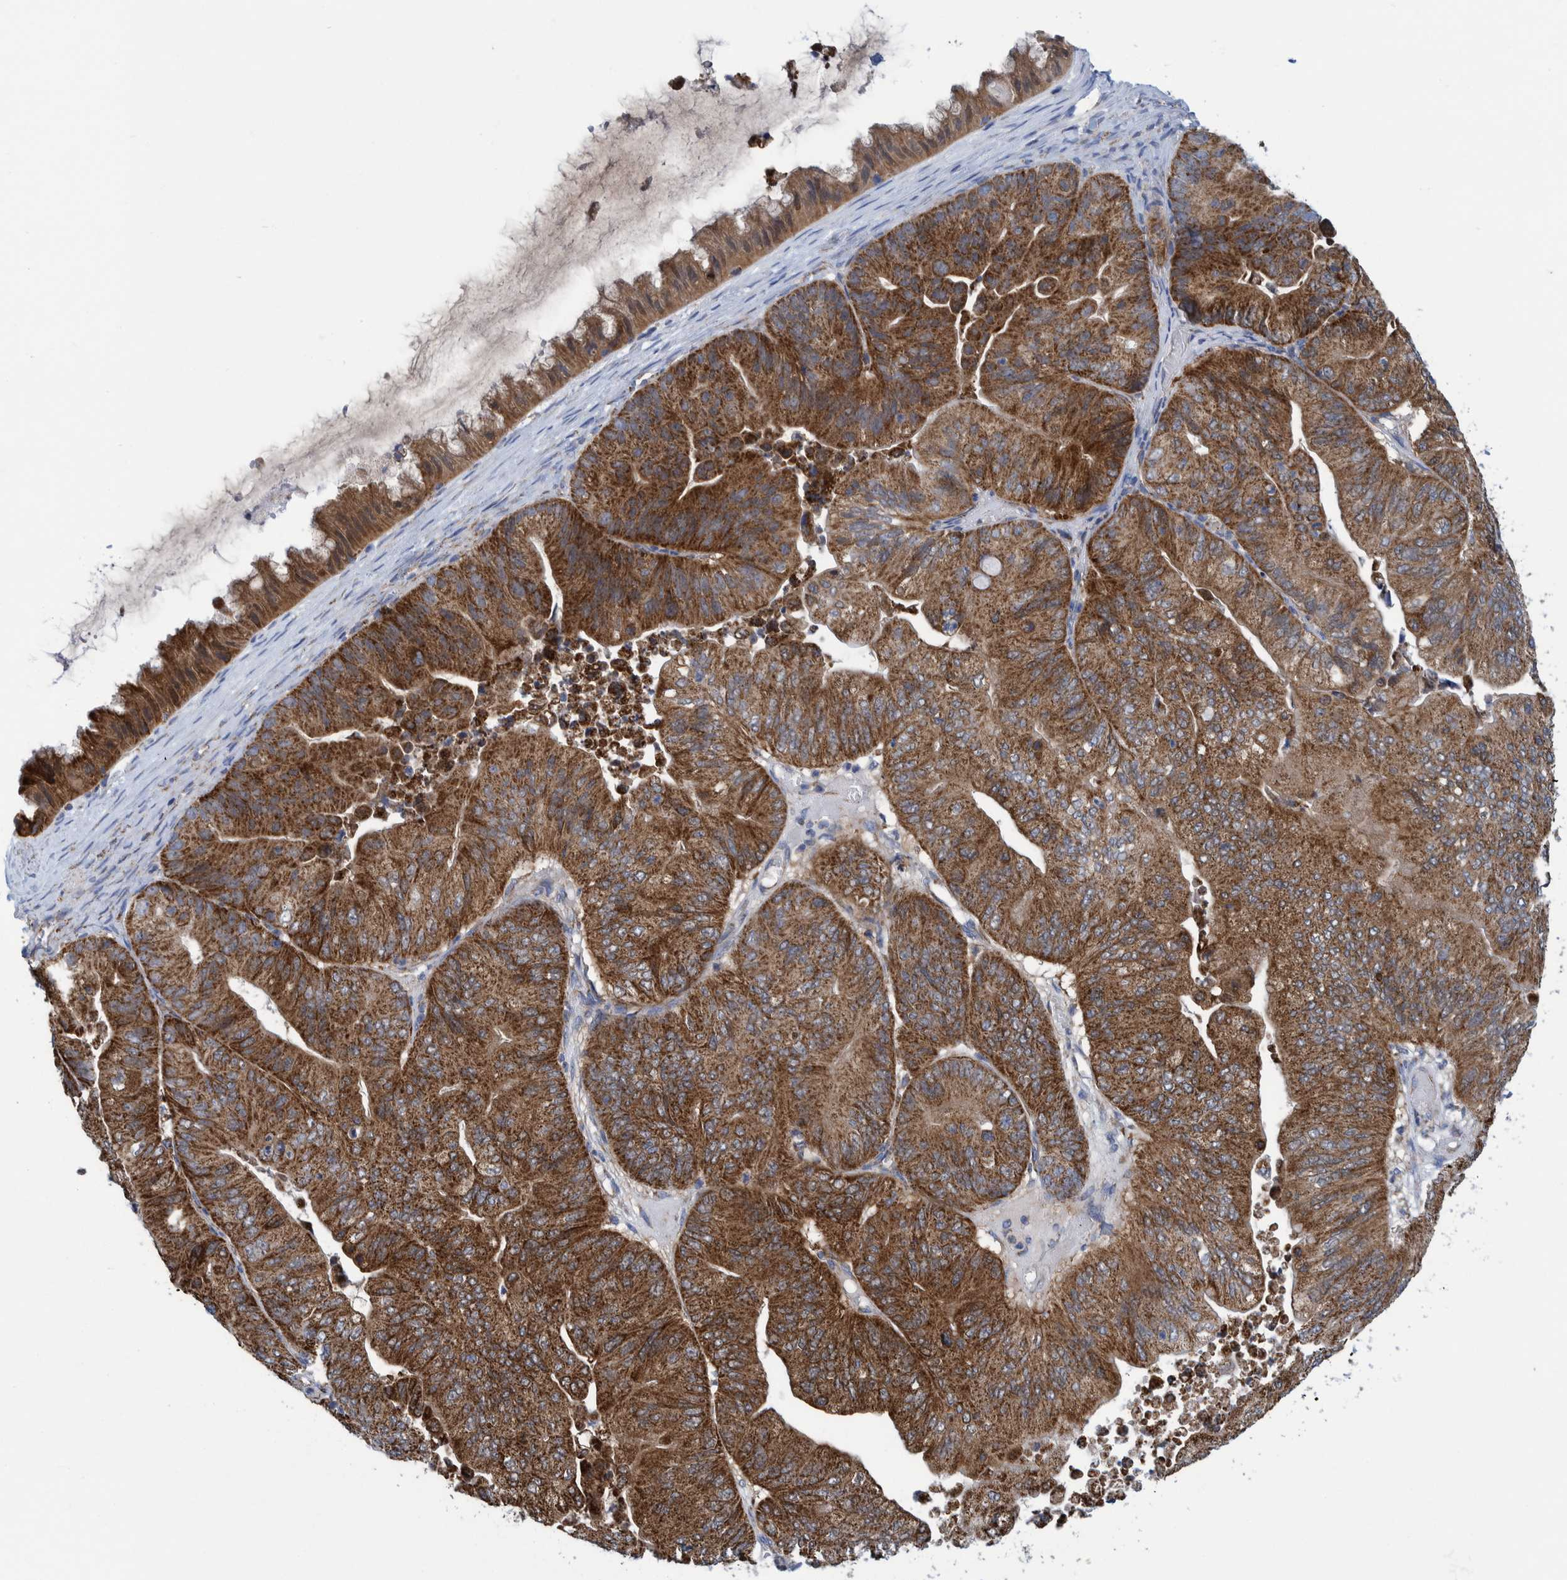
{"staining": {"intensity": "strong", "quantity": ">75%", "location": "cytoplasmic/membranous"}, "tissue": "ovarian cancer", "cell_type": "Tumor cells", "image_type": "cancer", "snomed": [{"axis": "morphology", "description": "Cystadenocarcinoma, mucinous, NOS"}, {"axis": "topography", "description": "Ovary"}], "caption": "Mucinous cystadenocarcinoma (ovarian) stained with DAB (3,3'-diaminobenzidine) IHC exhibits high levels of strong cytoplasmic/membranous staining in about >75% of tumor cells.", "gene": "MRPS7", "patient": {"sex": "female", "age": 61}}